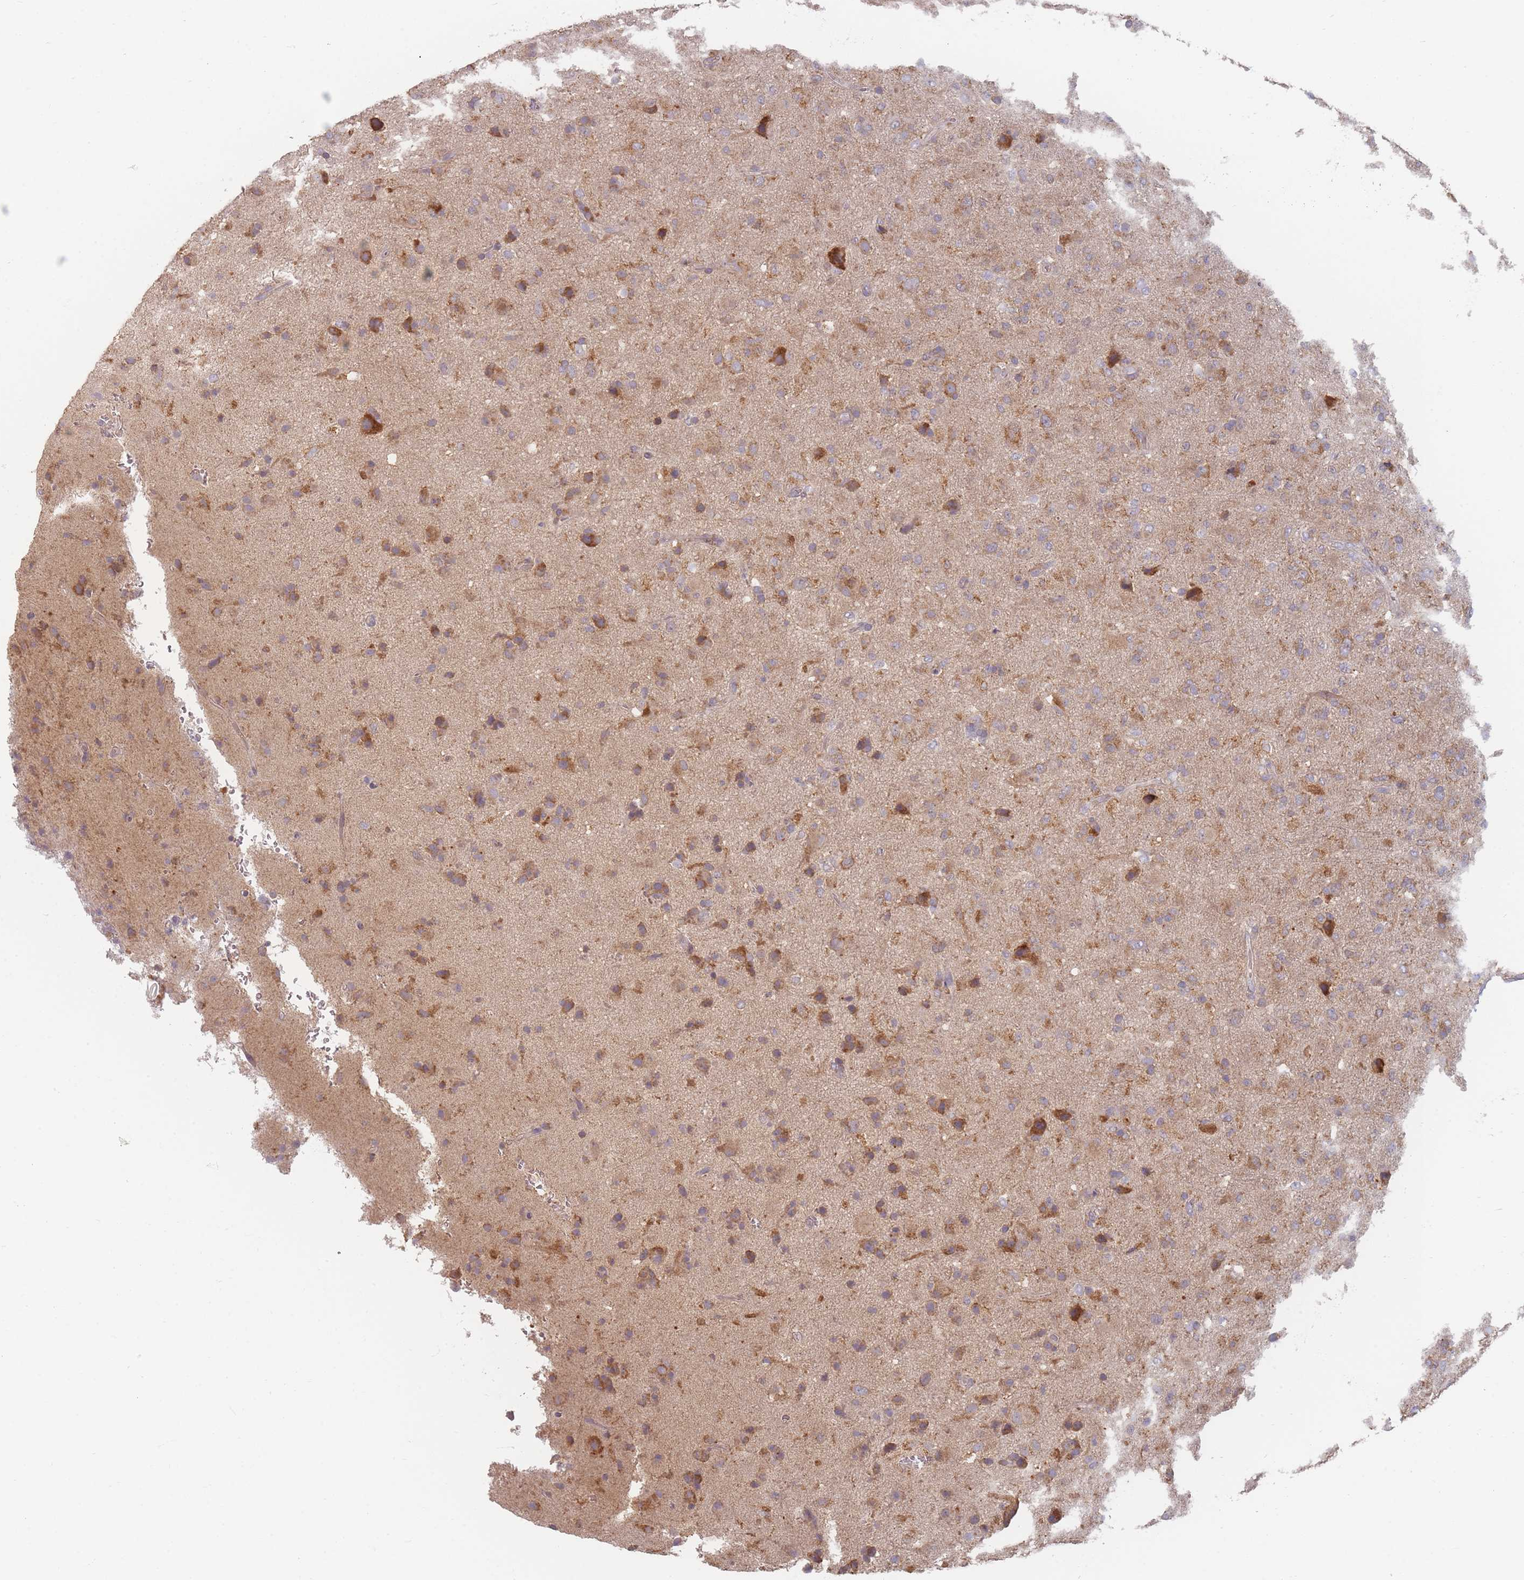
{"staining": {"intensity": "moderate", "quantity": ">75%", "location": "cytoplasmic/membranous"}, "tissue": "glioma", "cell_type": "Tumor cells", "image_type": "cancer", "snomed": [{"axis": "morphology", "description": "Glioma, malignant, Low grade"}, {"axis": "topography", "description": "Brain"}], "caption": "IHC histopathology image of neoplastic tissue: human malignant glioma (low-grade) stained using immunohistochemistry (IHC) demonstrates medium levels of moderate protein expression localized specifically in the cytoplasmic/membranous of tumor cells, appearing as a cytoplasmic/membranous brown color.", "gene": "SLC35F3", "patient": {"sex": "male", "age": 65}}